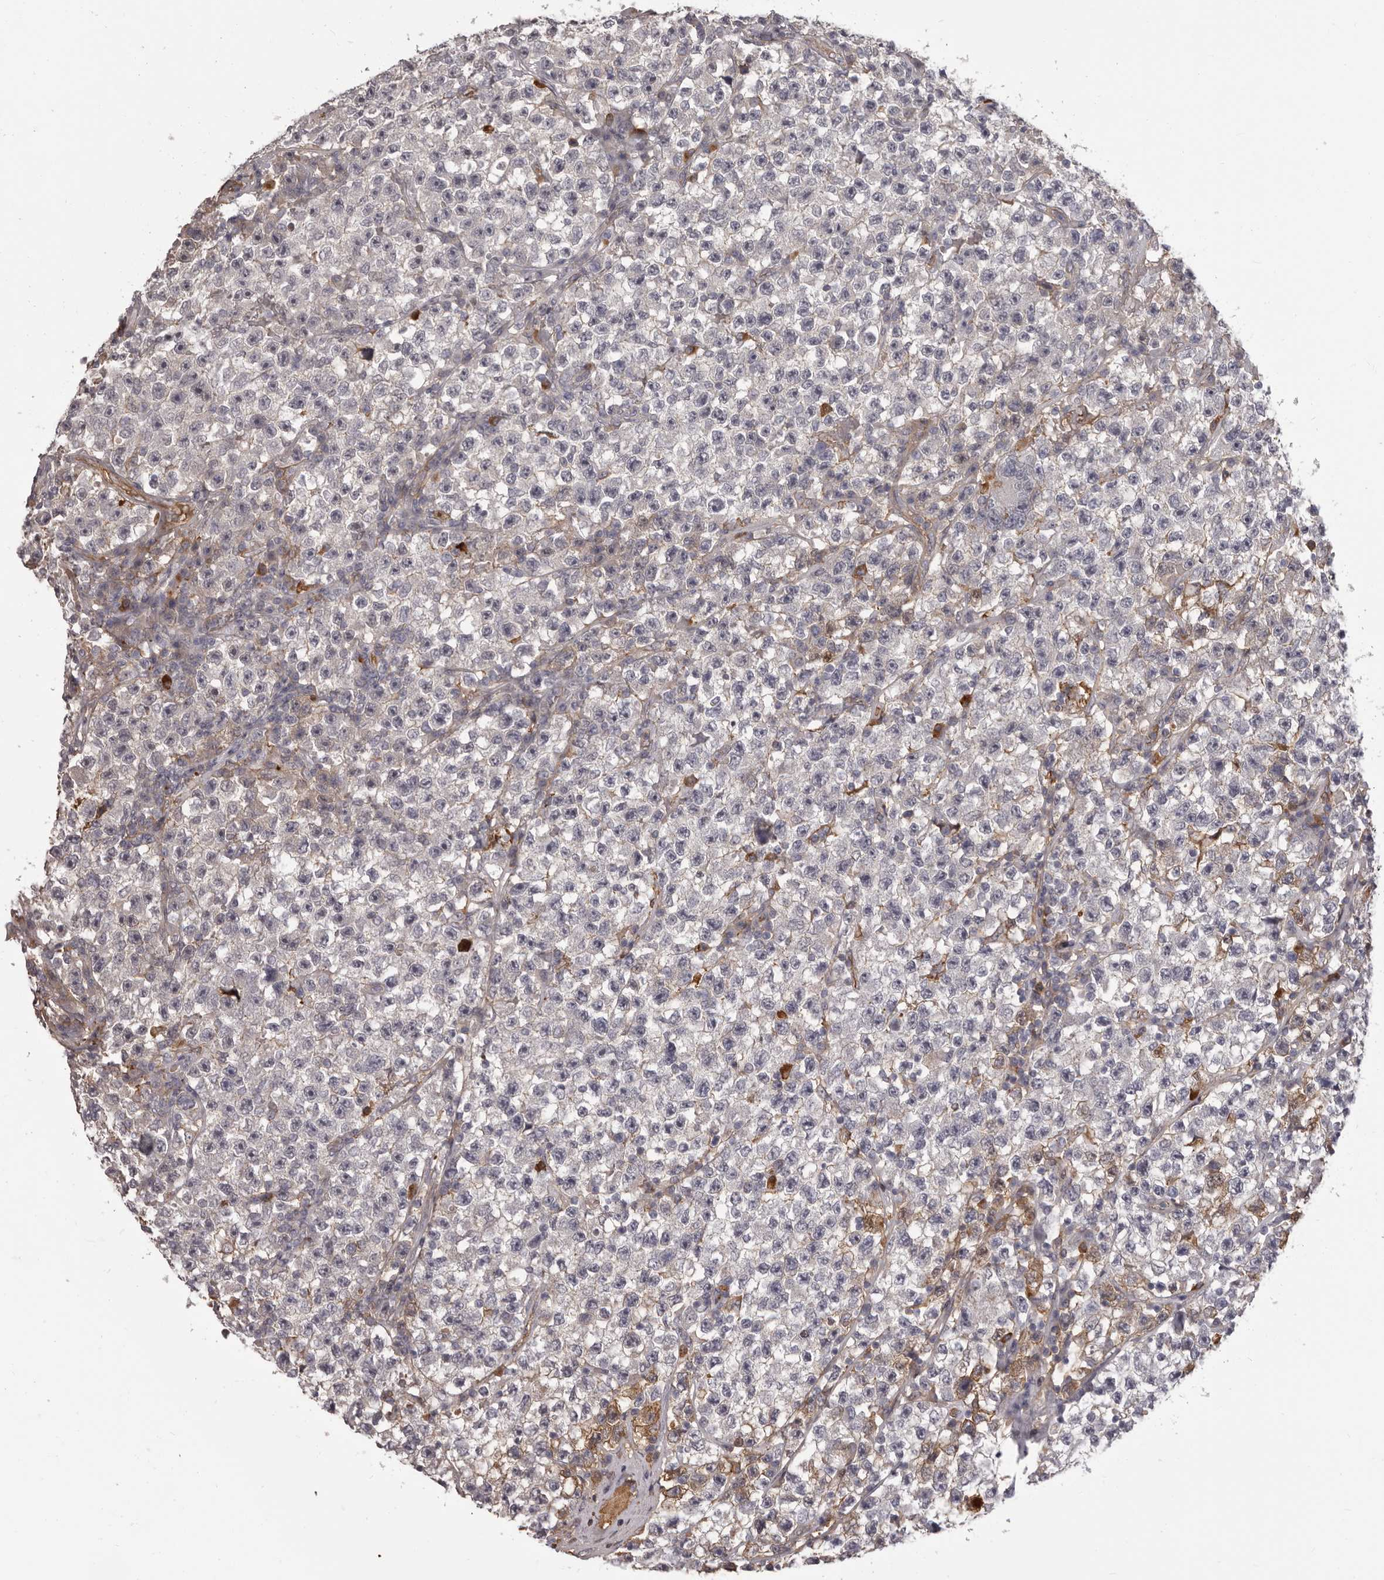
{"staining": {"intensity": "negative", "quantity": "none", "location": "none"}, "tissue": "testis cancer", "cell_type": "Tumor cells", "image_type": "cancer", "snomed": [{"axis": "morphology", "description": "Seminoma, NOS"}, {"axis": "topography", "description": "Testis"}], "caption": "A high-resolution image shows IHC staining of testis cancer (seminoma), which shows no significant expression in tumor cells.", "gene": "OTUD3", "patient": {"sex": "male", "age": 22}}